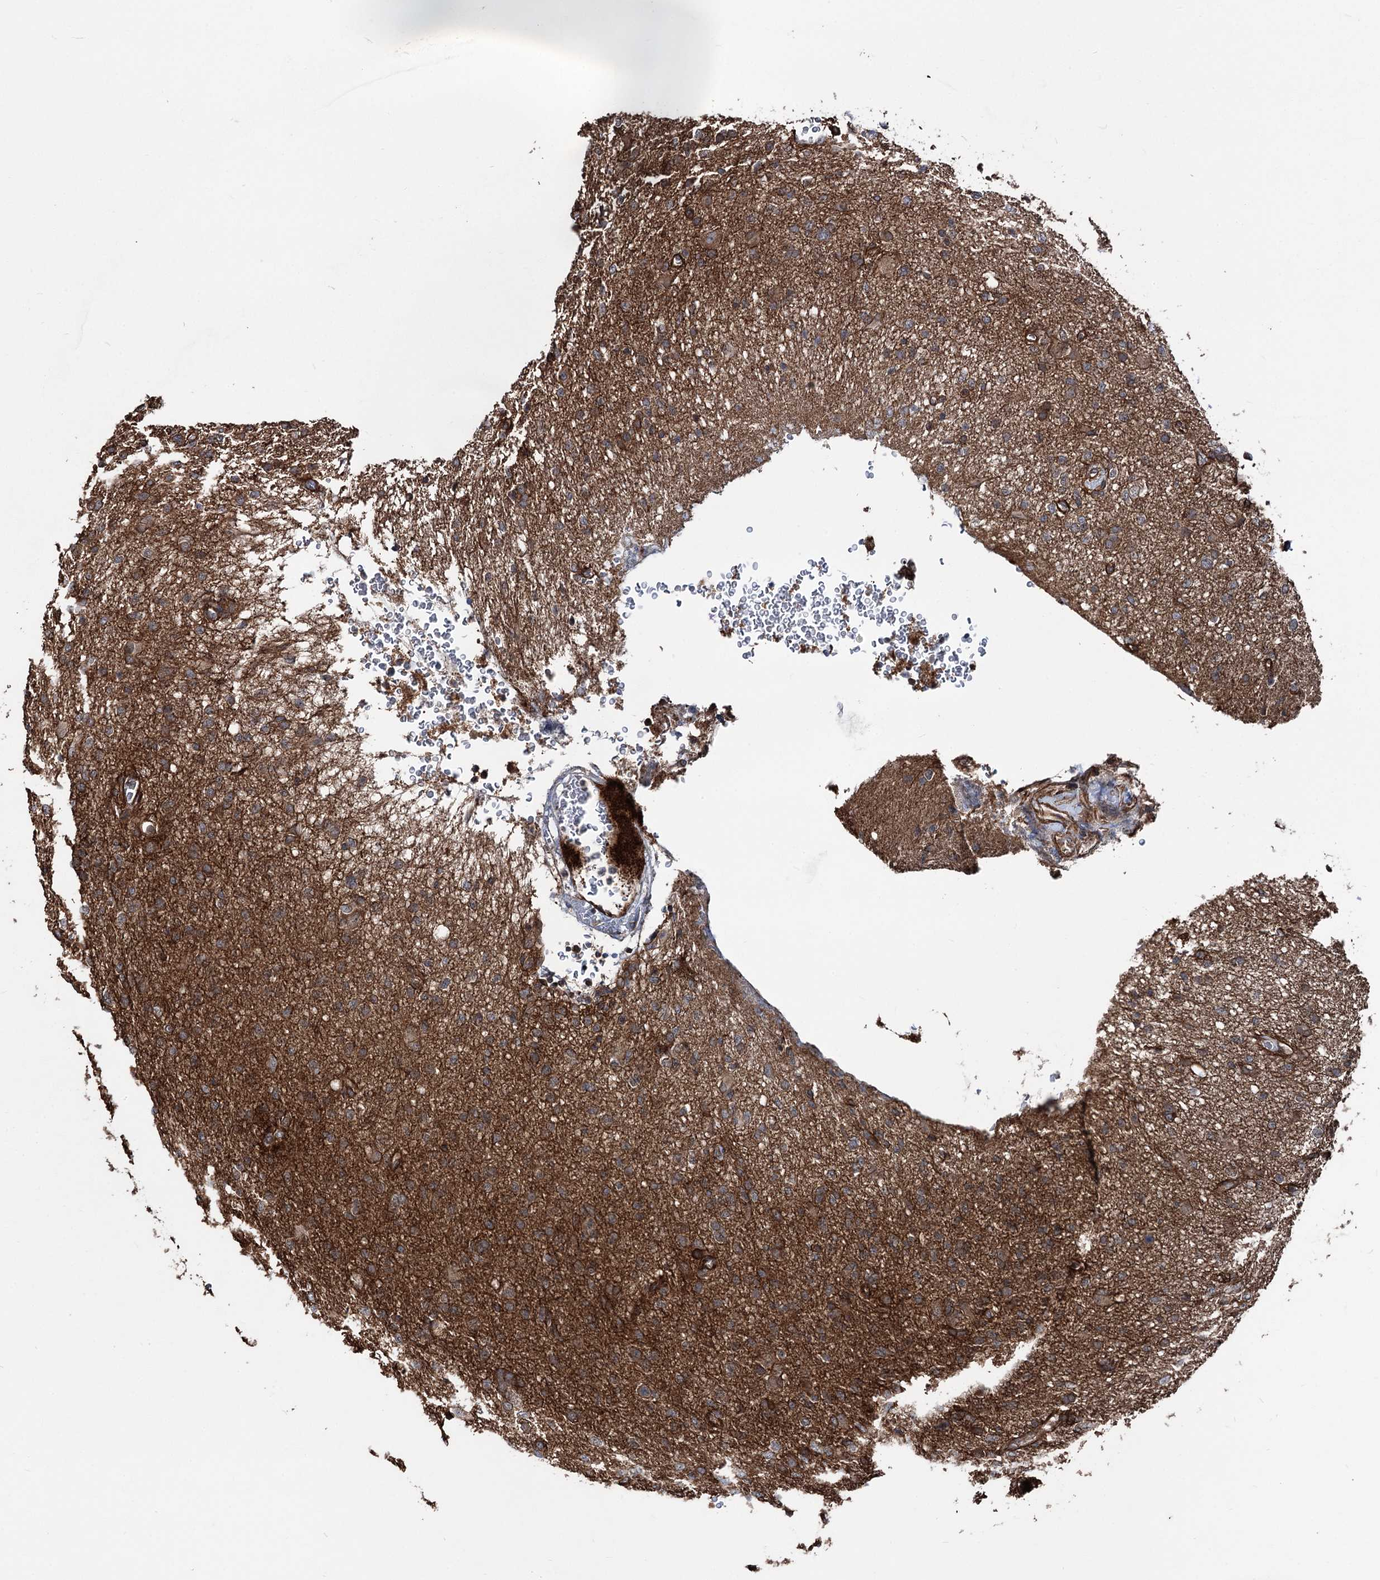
{"staining": {"intensity": "moderate", "quantity": ">75%", "location": "cytoplasmic/membranous"}, "tissue": "glioma", "cell_type": "Tumor cells", "image_type": "cancer", "snomed": [{"axis": "morphology", "description": "Glioma, malignant, High grade"}, {"axis": "topography", "description": "Brain"}], "caption": "This histopathology image exhibits malignant high-grade glioma stained with immunohistochemistry to label a protein in brown. The cytoplasmic/membranous of tumor cells show moderate positivity for the protein. Nuclei are counter-stained blue.", "gene": "ITFG2", "patient": {"sex": "female", "age": 57}}